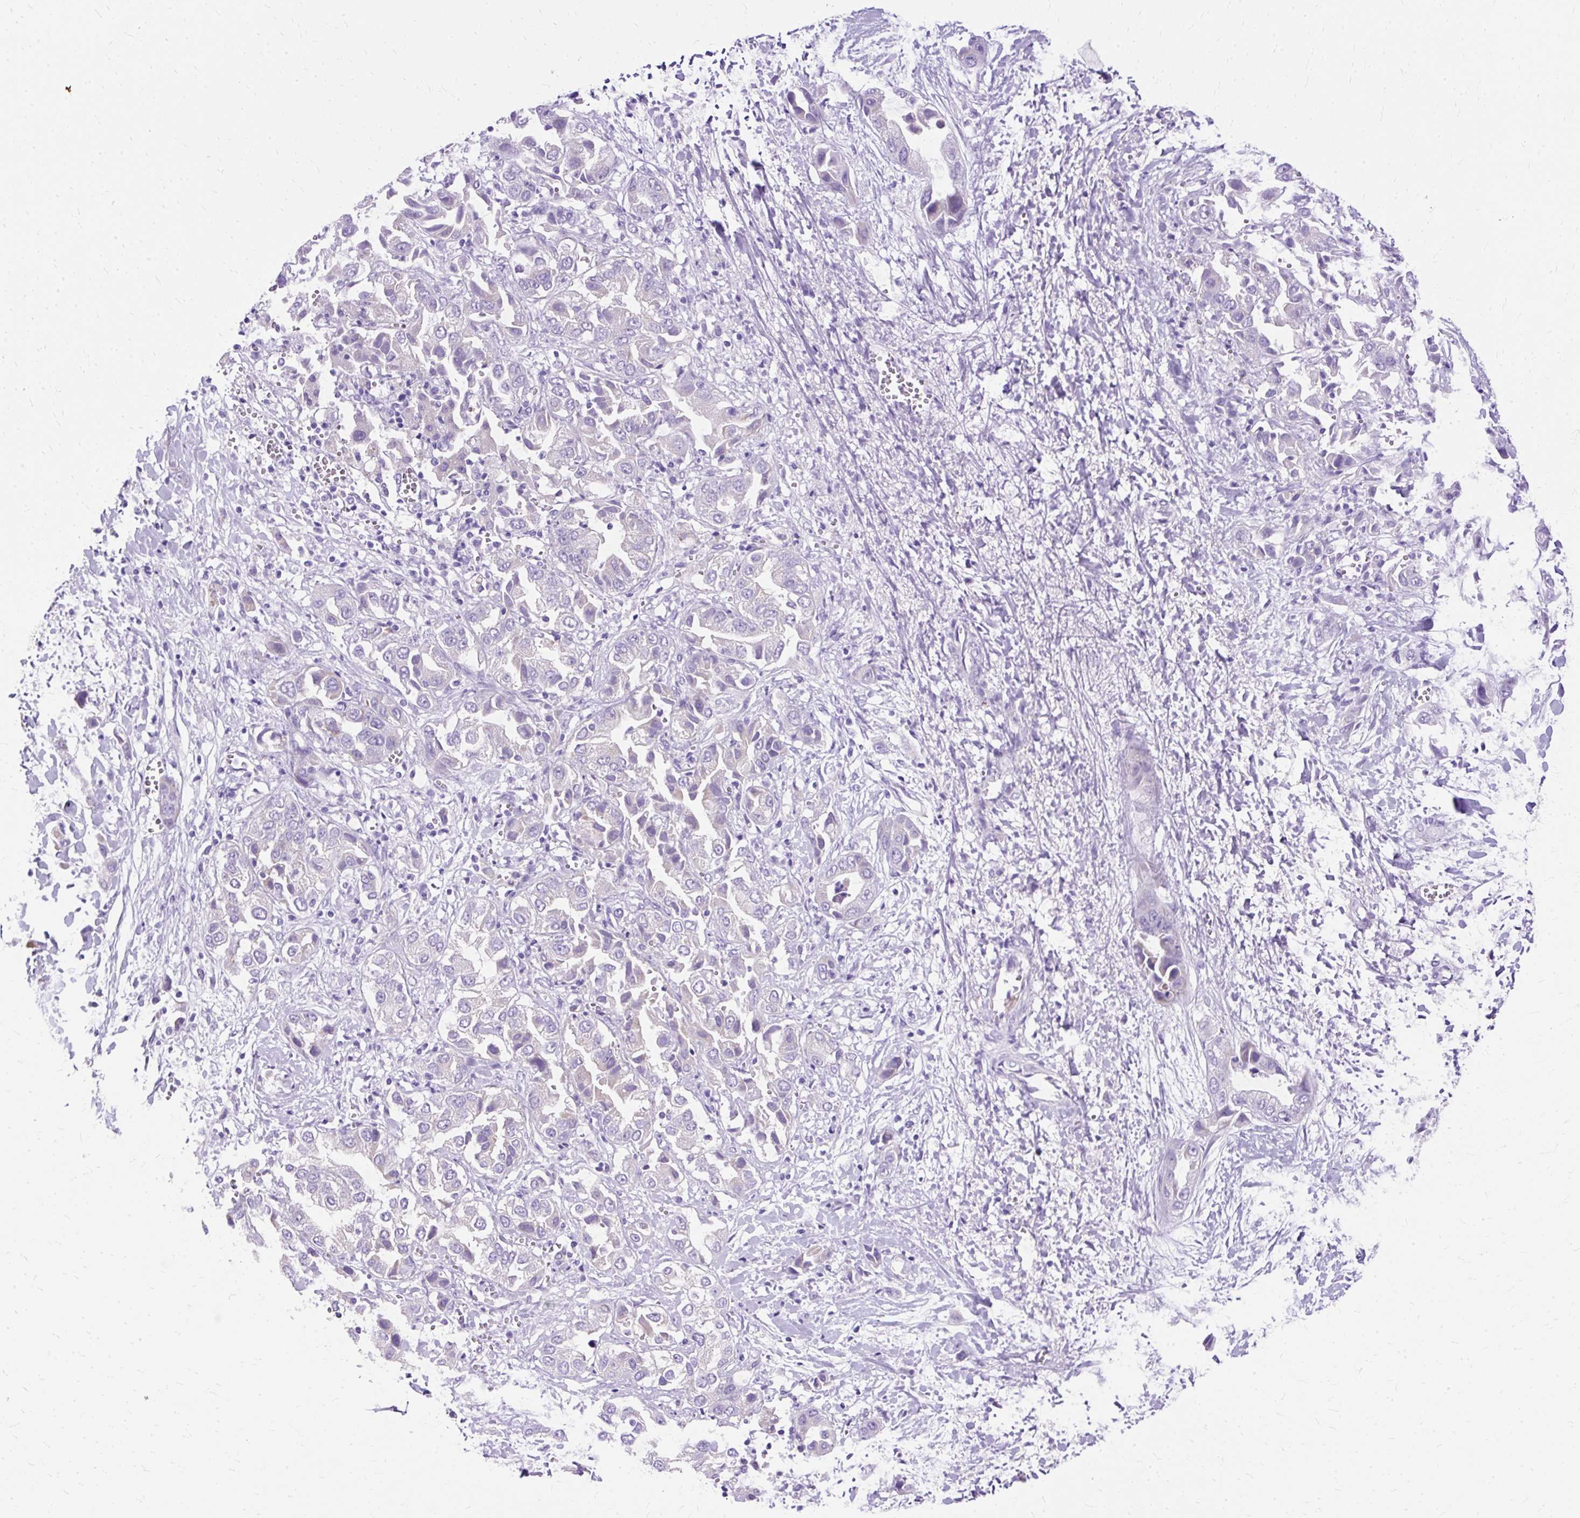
{"staining": {"intensity": "negative", "quantity": "none", "location": "none"}, "tissue": "liver cancer", "cell_type": "Tumor cells", "image_type": "cancer", "snomed": [{"axis": "morphology", "description": "Cholangiocarcinoma"}, {"axis": "topography", "description": "Liver"}], "caption": "High power microscopy histopathology image of an IHC image of liver cholangiocarcinoma, revealing no significant positivity in tumor cells.", "gene": "MYO6", "patient": {"sex": "female", "age": 52}}